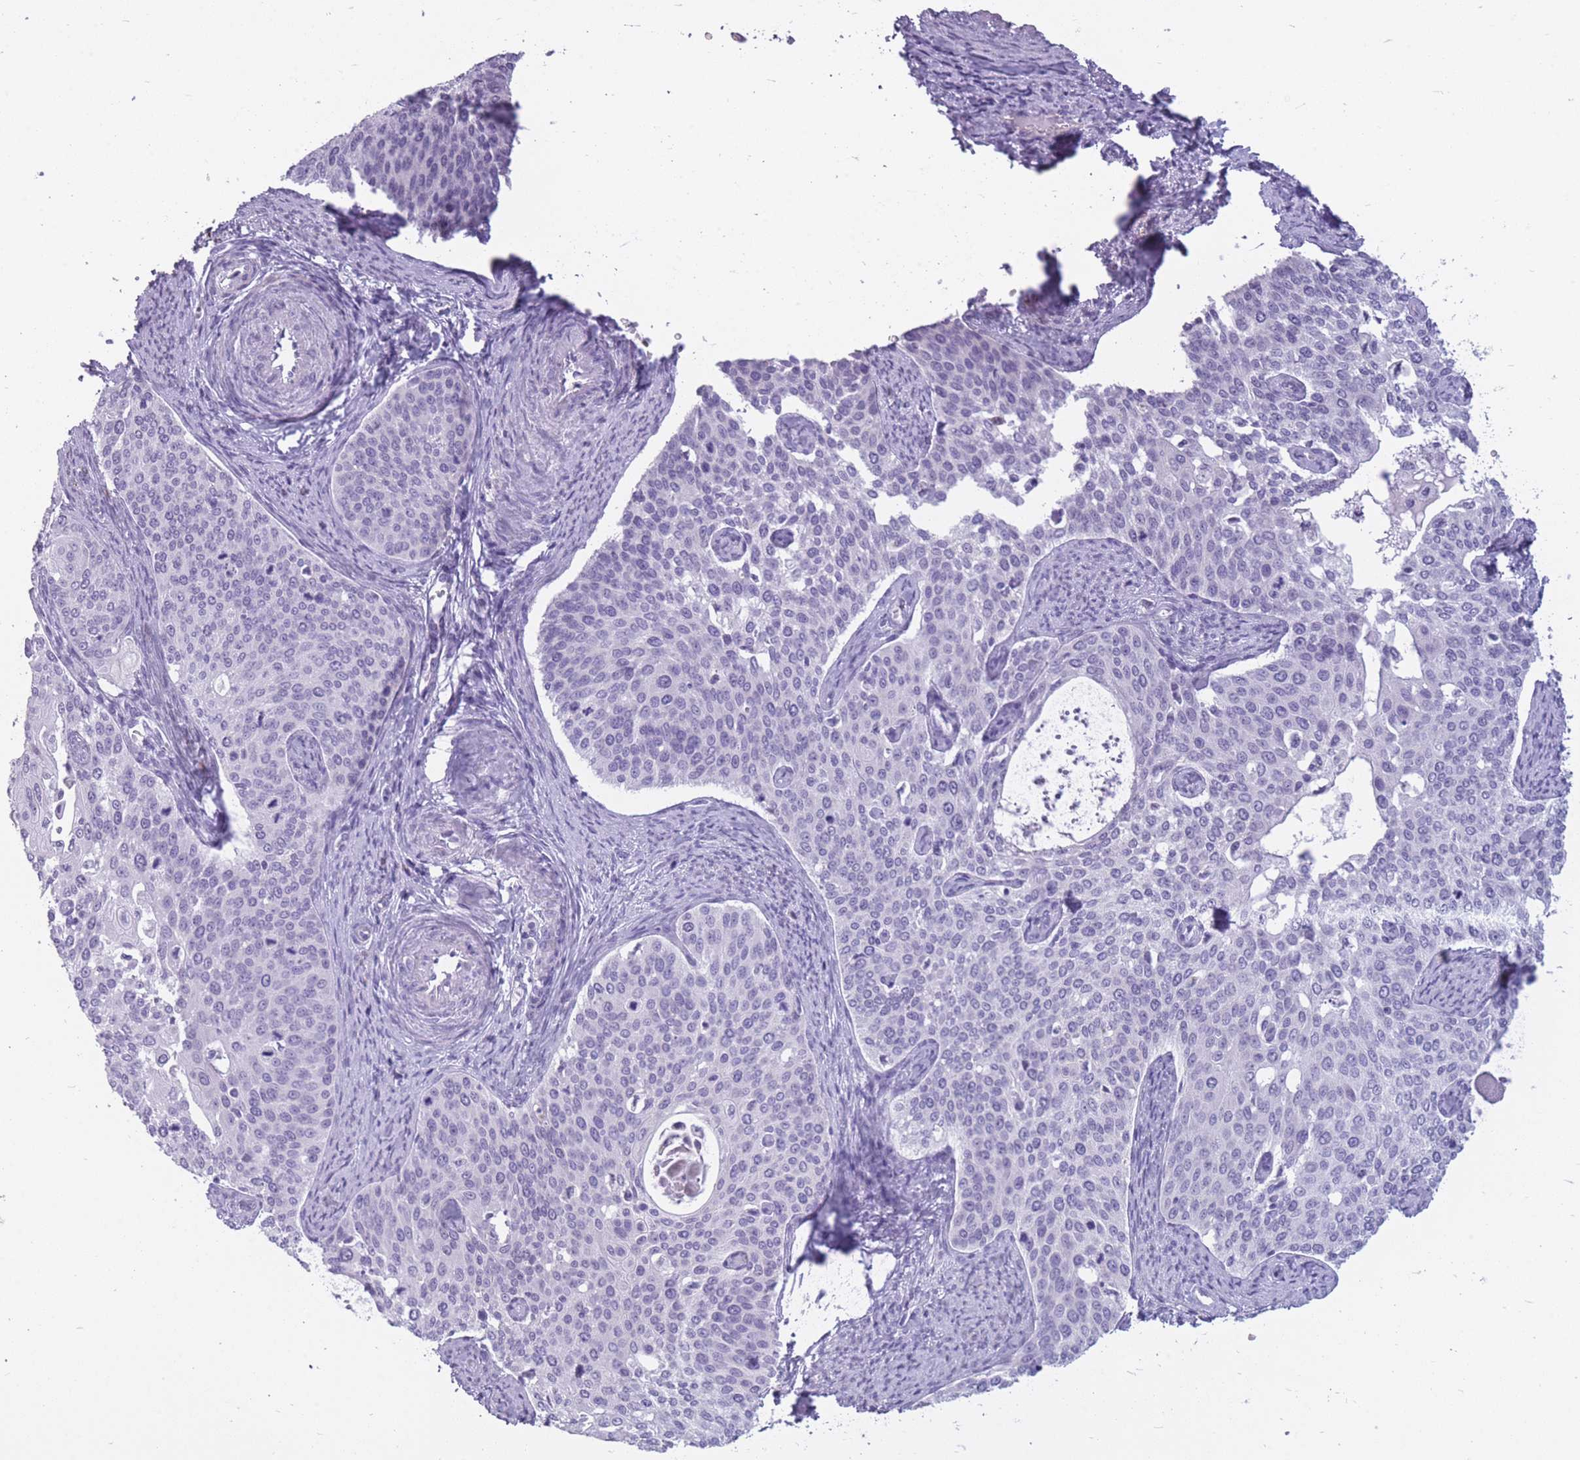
{"staining": {"intensity": "negative", "quantity": "none", "location": "none"}, "tissue": "cervical cancer", "cell_type": "Tumor cells", "image_type": "cancer", "snomed": [{"axis": "morphology", "description": "Squamous cell carcinoma, NOS"}, {"axis": "topography", "description": "Cervix"}], "caption": "A histopathology image of human cervical squamous cell carcinoma is negative for staining in tumor cells. Brightfield microscopy of IHC stained with DAB (3,3'-diaminobenzidine) (brown) and hematoxylin (blue), captured at high magnification.", "gene": "GOLGA6D", "patient": {"sex": "female", "age": 44}}